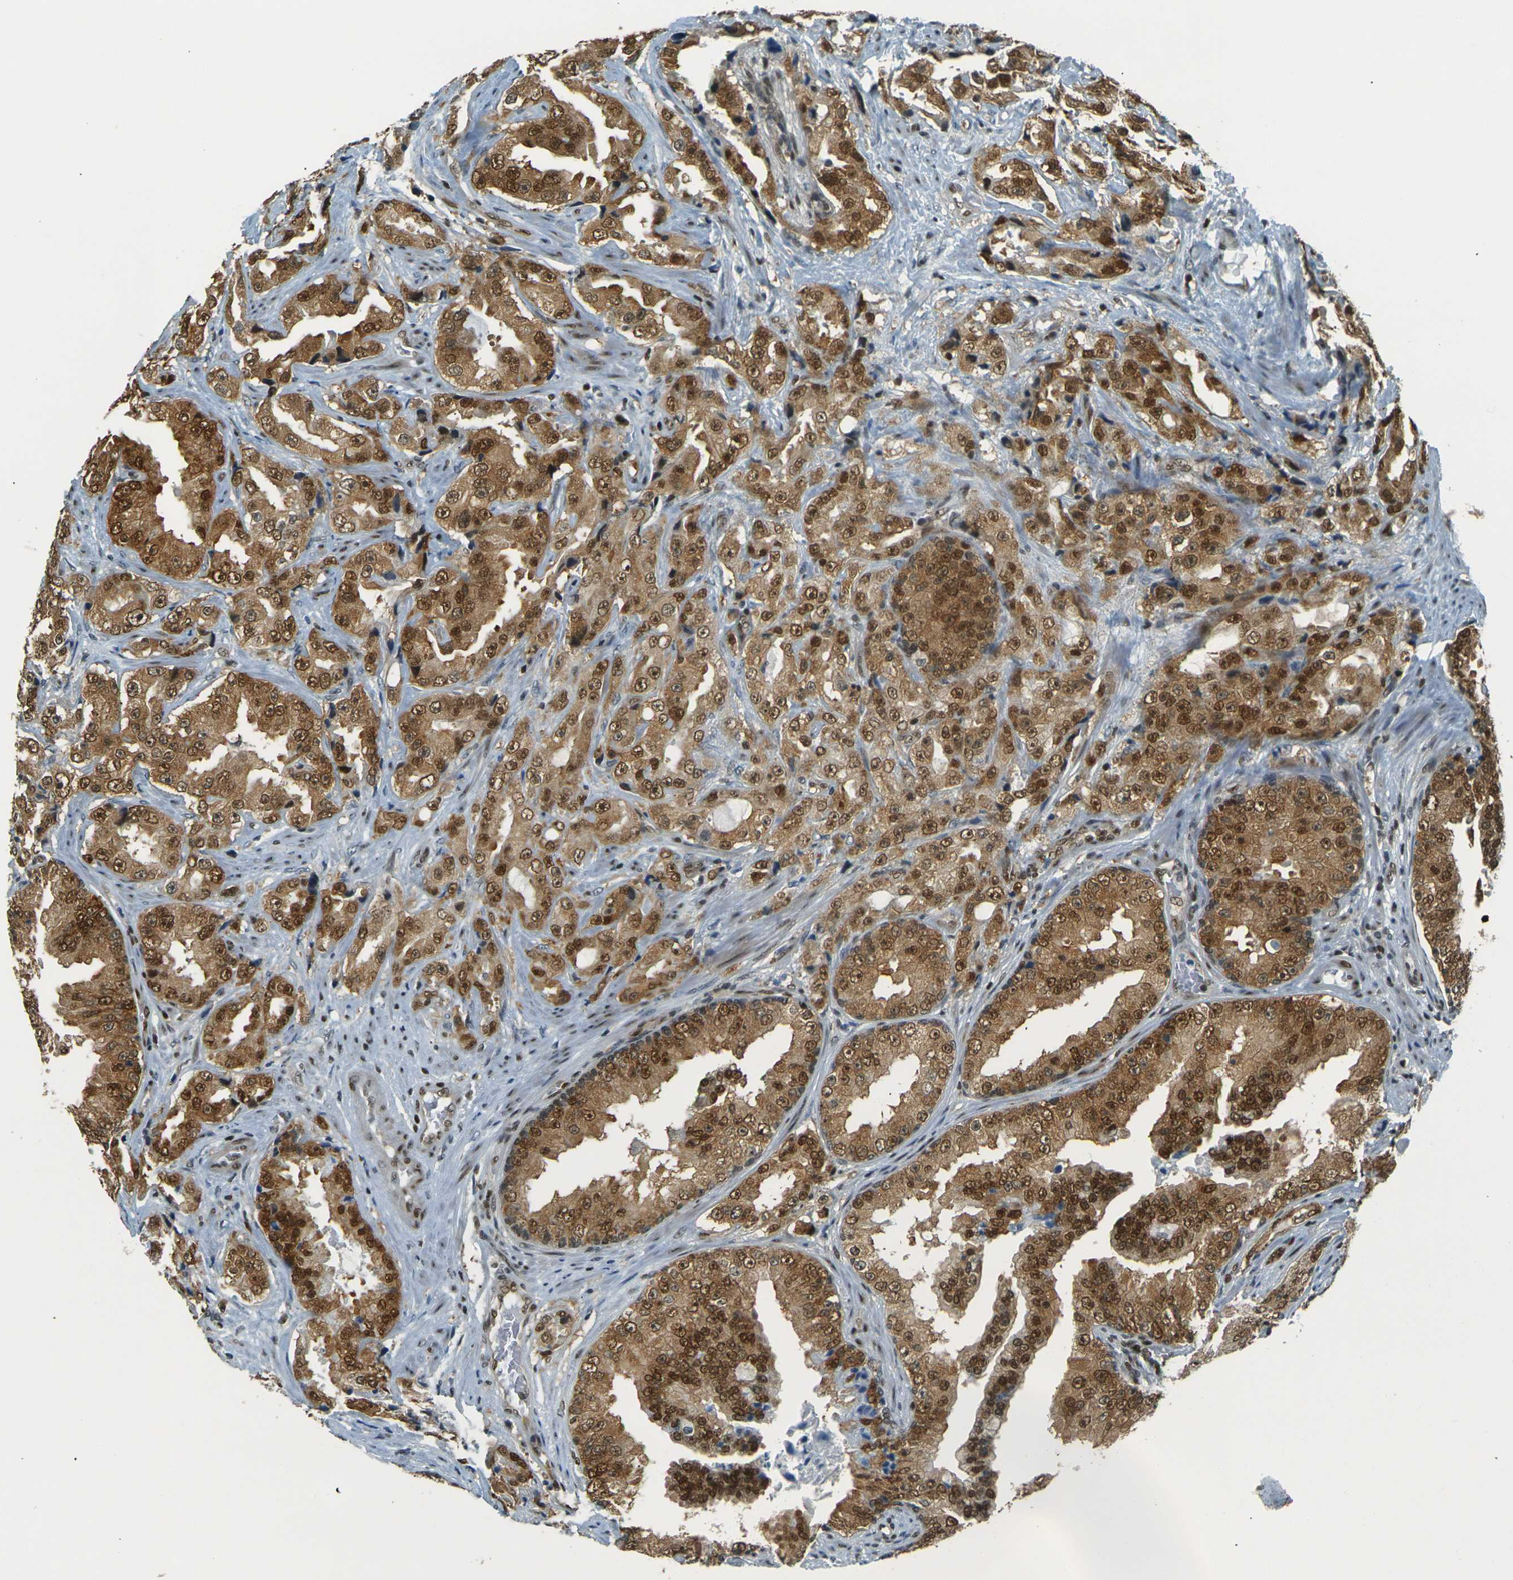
{"staining": {"intensity": "moderate", "quantity": ">75%", "location": "cytoplasmic/membranous,nuclear"}, "tissue": "prostate cancer", "cell_type": "Tumor cells", "image_type": "cancer", "snomed": [{"axis": "morphology", "description": "Adenocarcinoma, High grade"}, {"axis": "topography", "description": "Prostate"}], "caption": "Protein staining of prostate cancer (adenocarcinoma (high-grade)) tissue reveals moderate cytoplasmic/membranous and nuclear staining in approximately >75% of tumor cells.", "gene": "NHEJ1", "patient": {"sex": "male", "age": 73}}